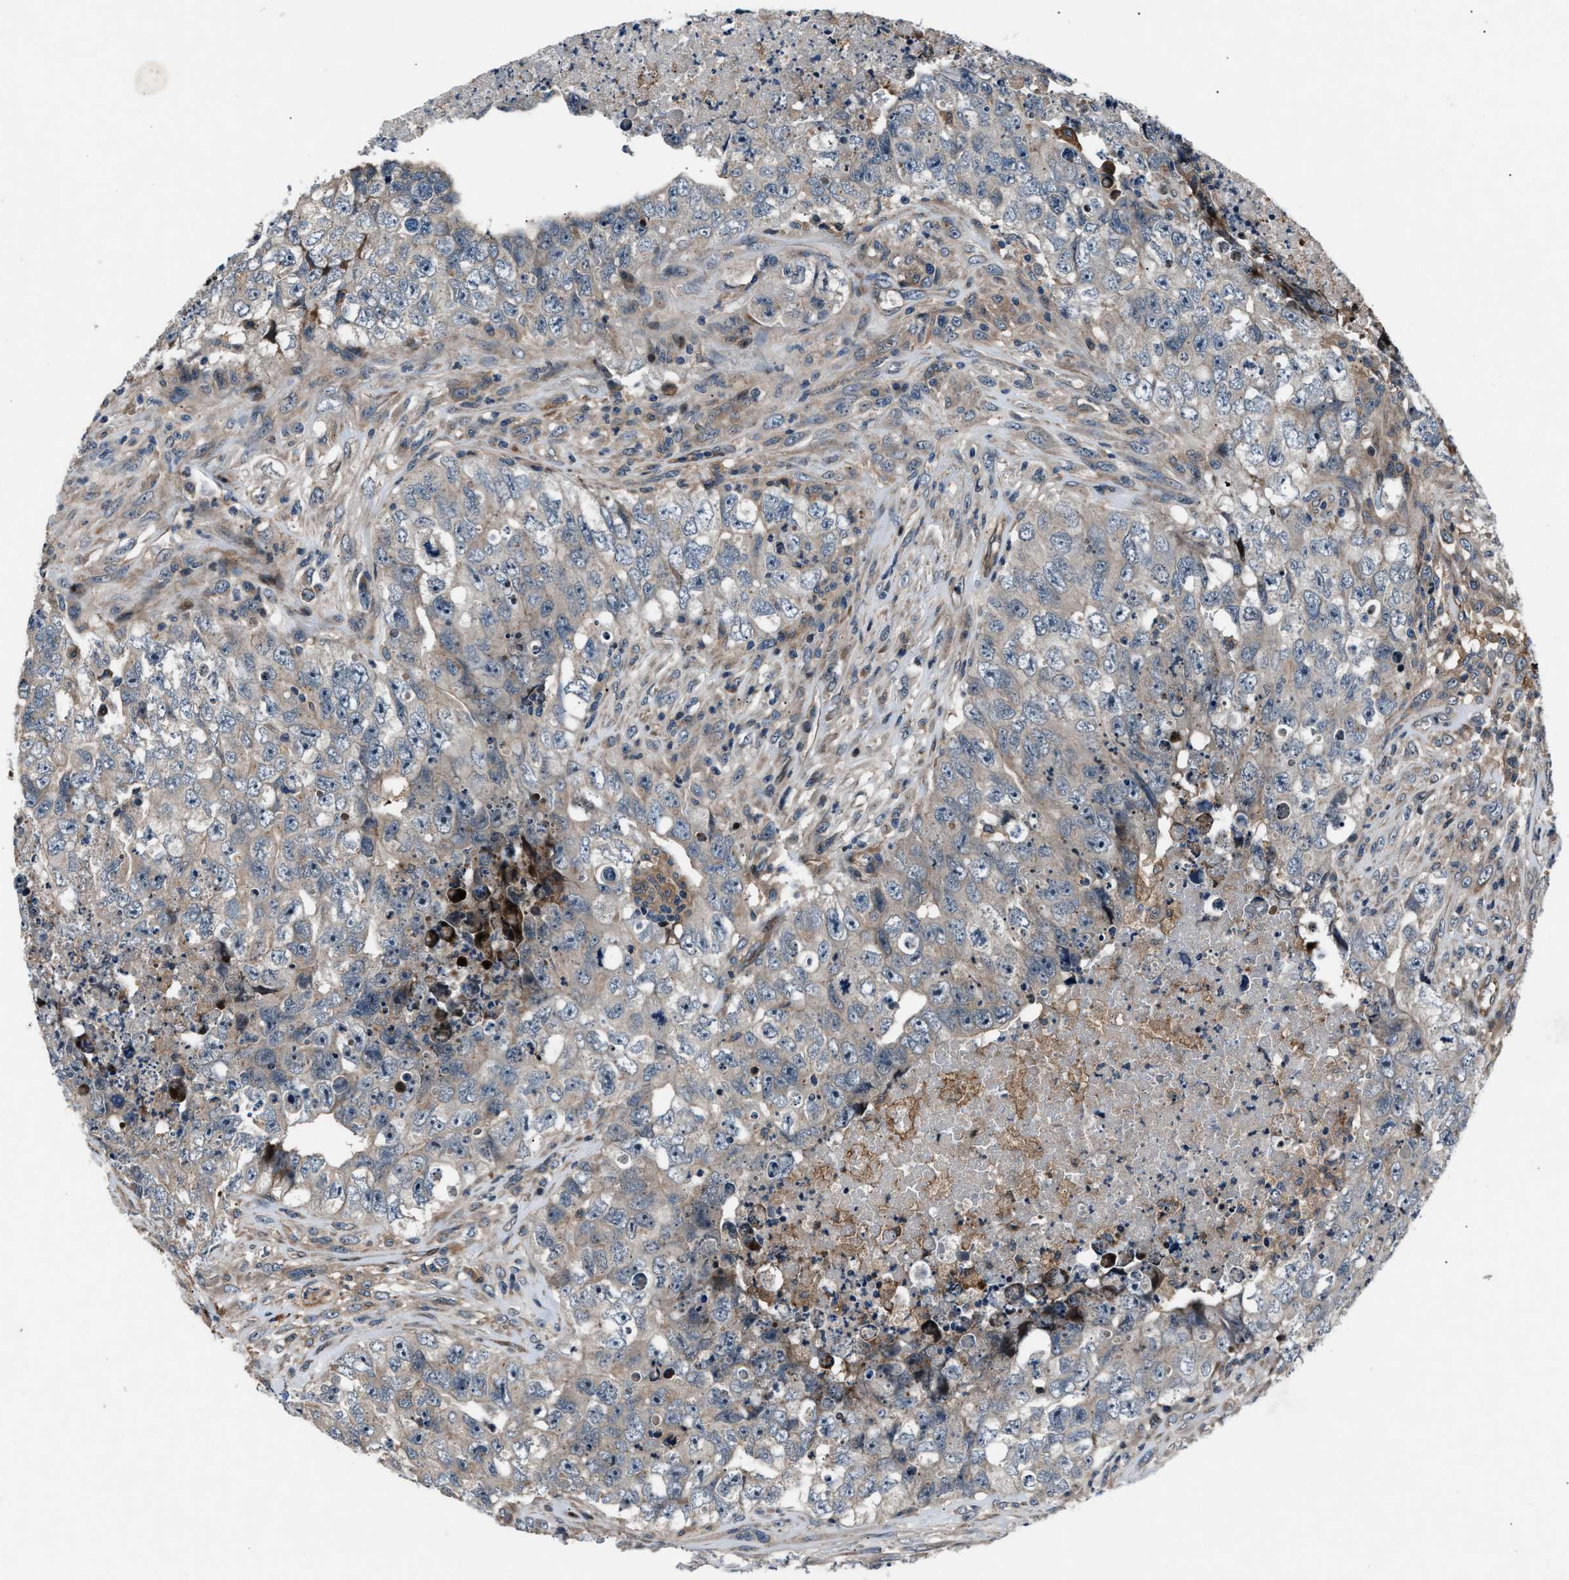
{"staining": {"intensity": "negative", "quantity": "none", "location": "none"}, "tissue": "testis cancer", "cell_type": "Tumor cells", "image_type": "cancer", "snomed": [{"axis": "morphology", "description": "Carcinoma, Embryonal, NOS"}, {"axis": "topography", "description": "Testis"}], "caption": "IHC photomicrograph of human embryonal carcinoma (testis) stained for a protein (brown), which demonstrates no positivity in tumor cells.", "gene": "DYNC2I1", "patient": {"sex": "male", "age": 32}}